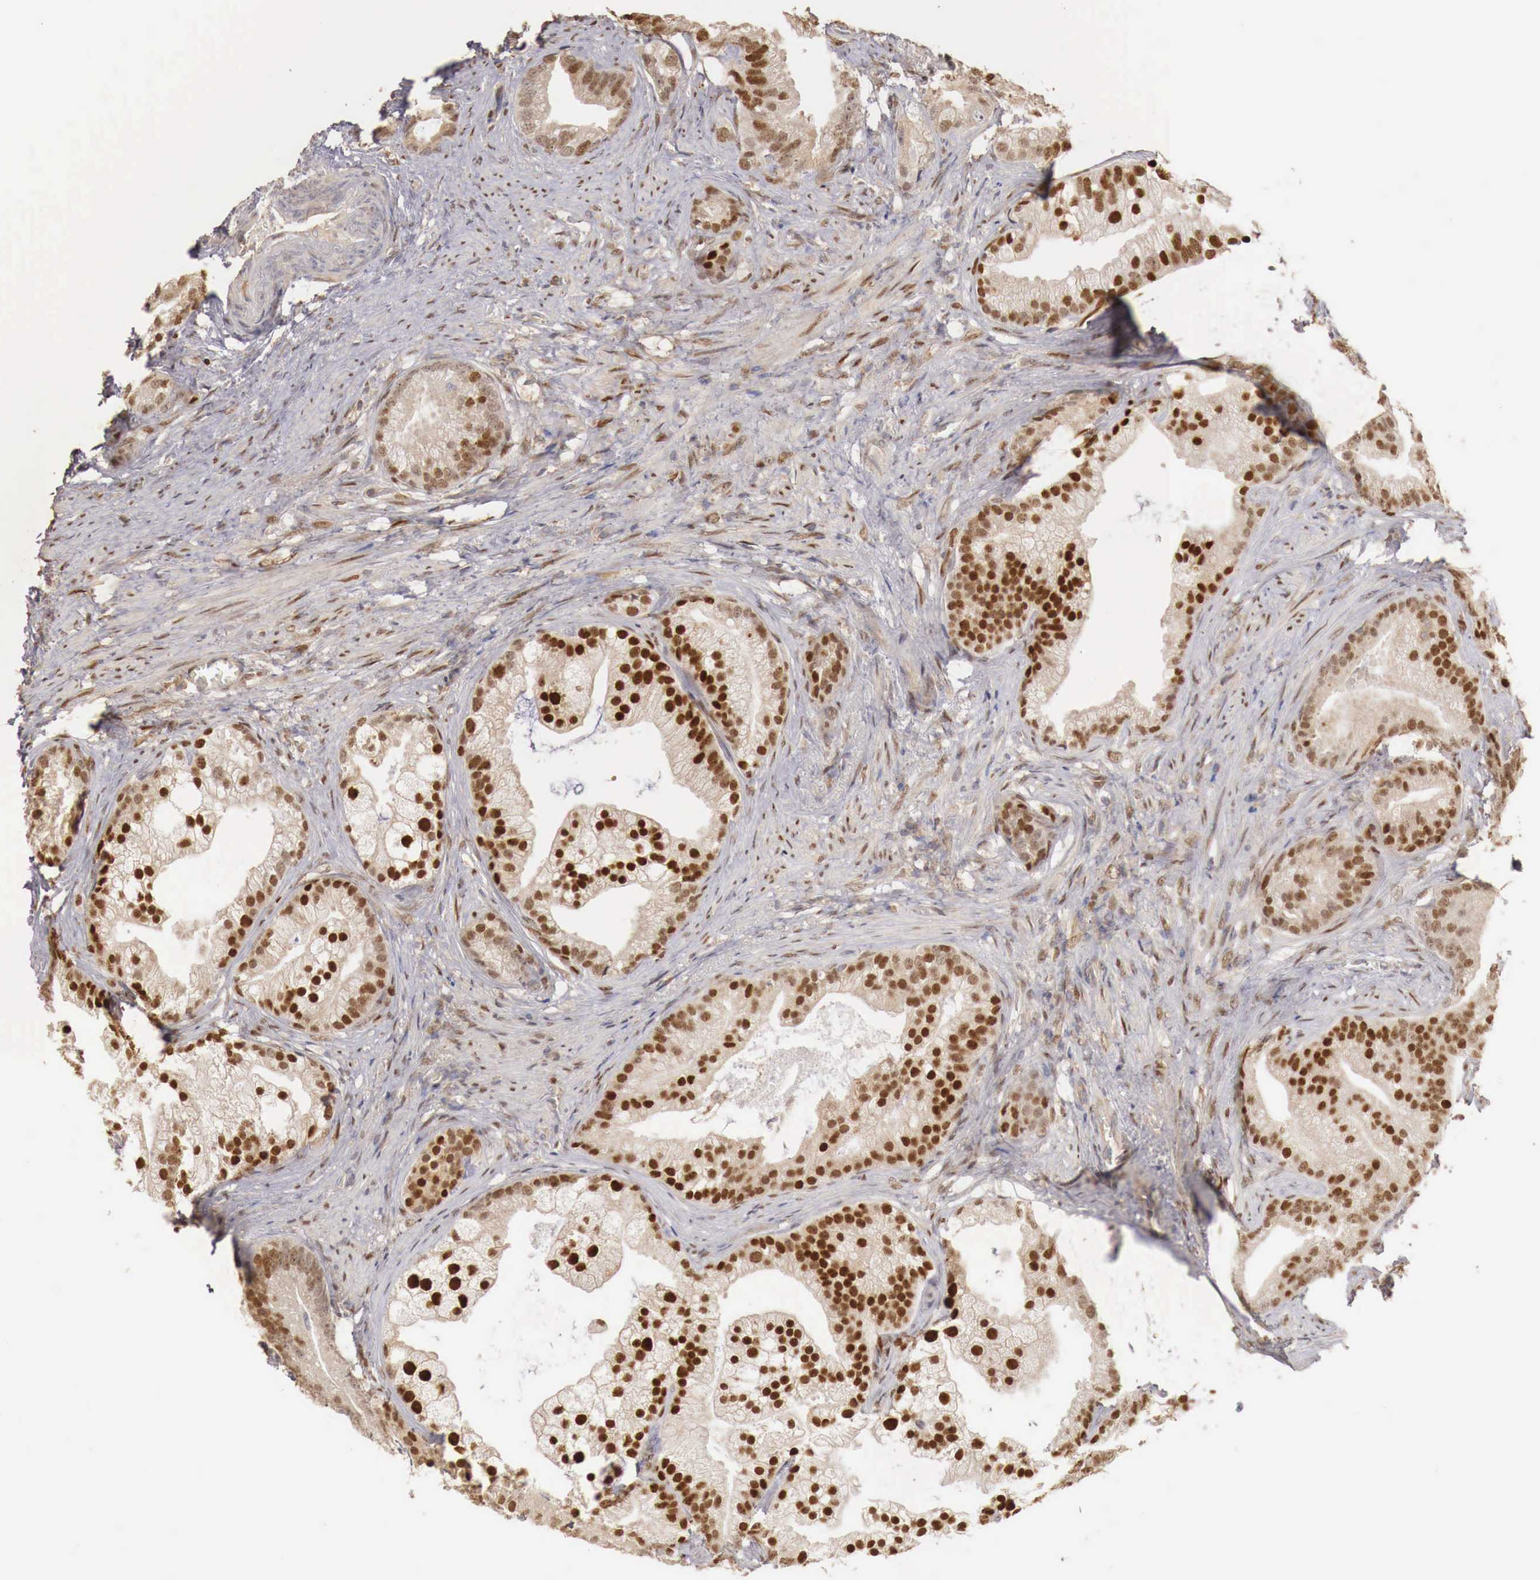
{"staining": {"intensity": "strong", "quantity": ">75%", "location": "nuclear"}, "tissue": "prostate cancer", "cell_type": "Tumor cells", "image_type": "cancer", "snomed": [{"axis": "morphology", "description": "Adenocarcinoma, Low grade"}, {"axis": "topography", "description": "Prostate"}], "caption": "Human prostate cancer stained with a protein marker exhibits strong staining in tumor cells.", "gene": "KHDRBS2", "patient": {"sex": "male", "age": 71}}